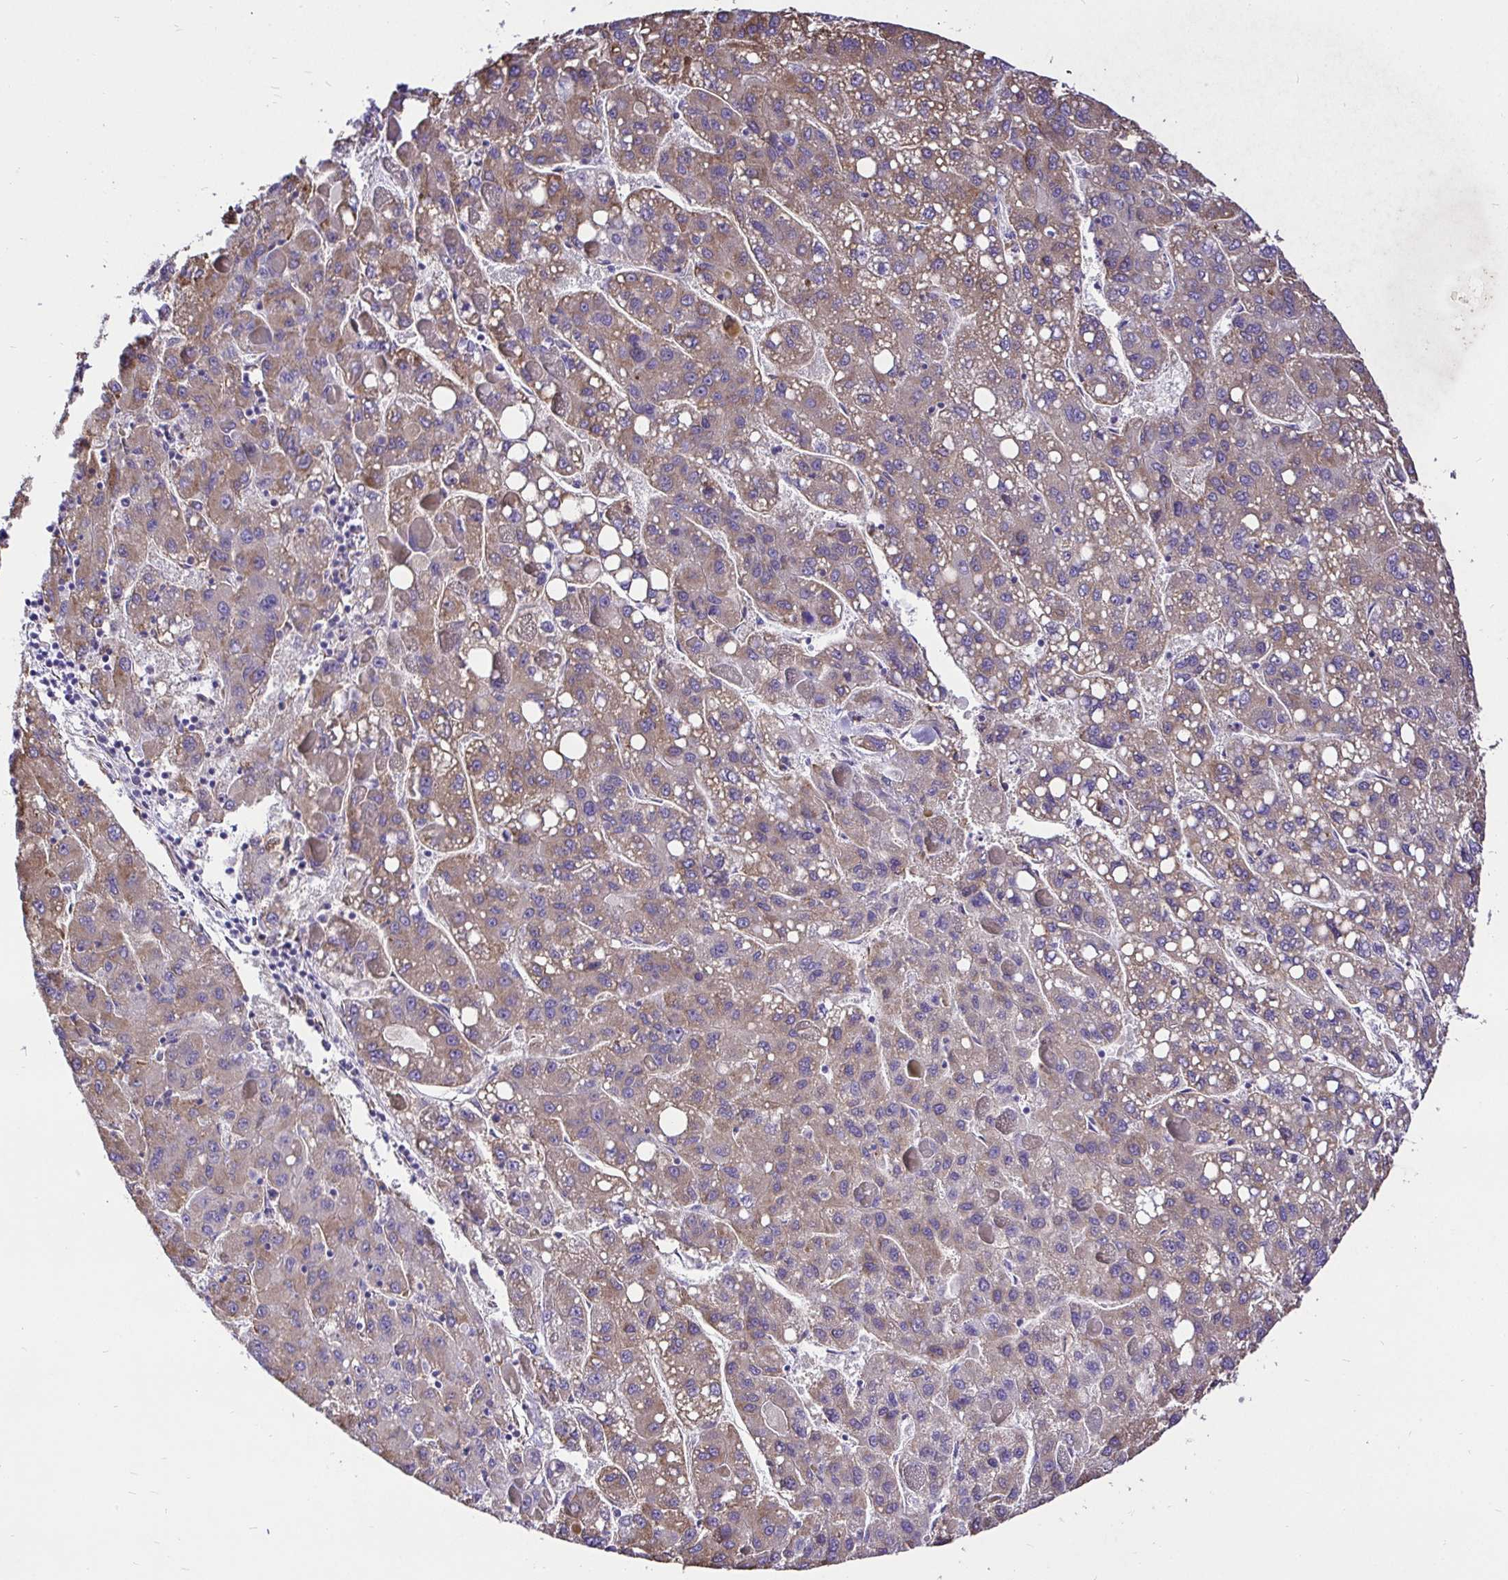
{"staining": {"intensity": "moderate", "quantity": "25%-75%", "location": "cytoplasmic/membranous"}, "tissue": "liver cancer", "cell_type": "Tumor cells", "image_type": "cancer", "snomed": [{"axis": "morphology", "description": "Carcinoma, Hepatocellular, NOS"}, {"axis": "topography", "description": "Liver"}], "caption": "Immunohistochemistry photomicrograph of hepatocellular carcinoma (liver) stained for a protein (brown), which reveals medium levels of moderate cytoplasmic/membranous staining in approximately 25%-75% of tumor cells.", "gene": "CCDC122", "patient": {"sex": "female", "age": 82}}